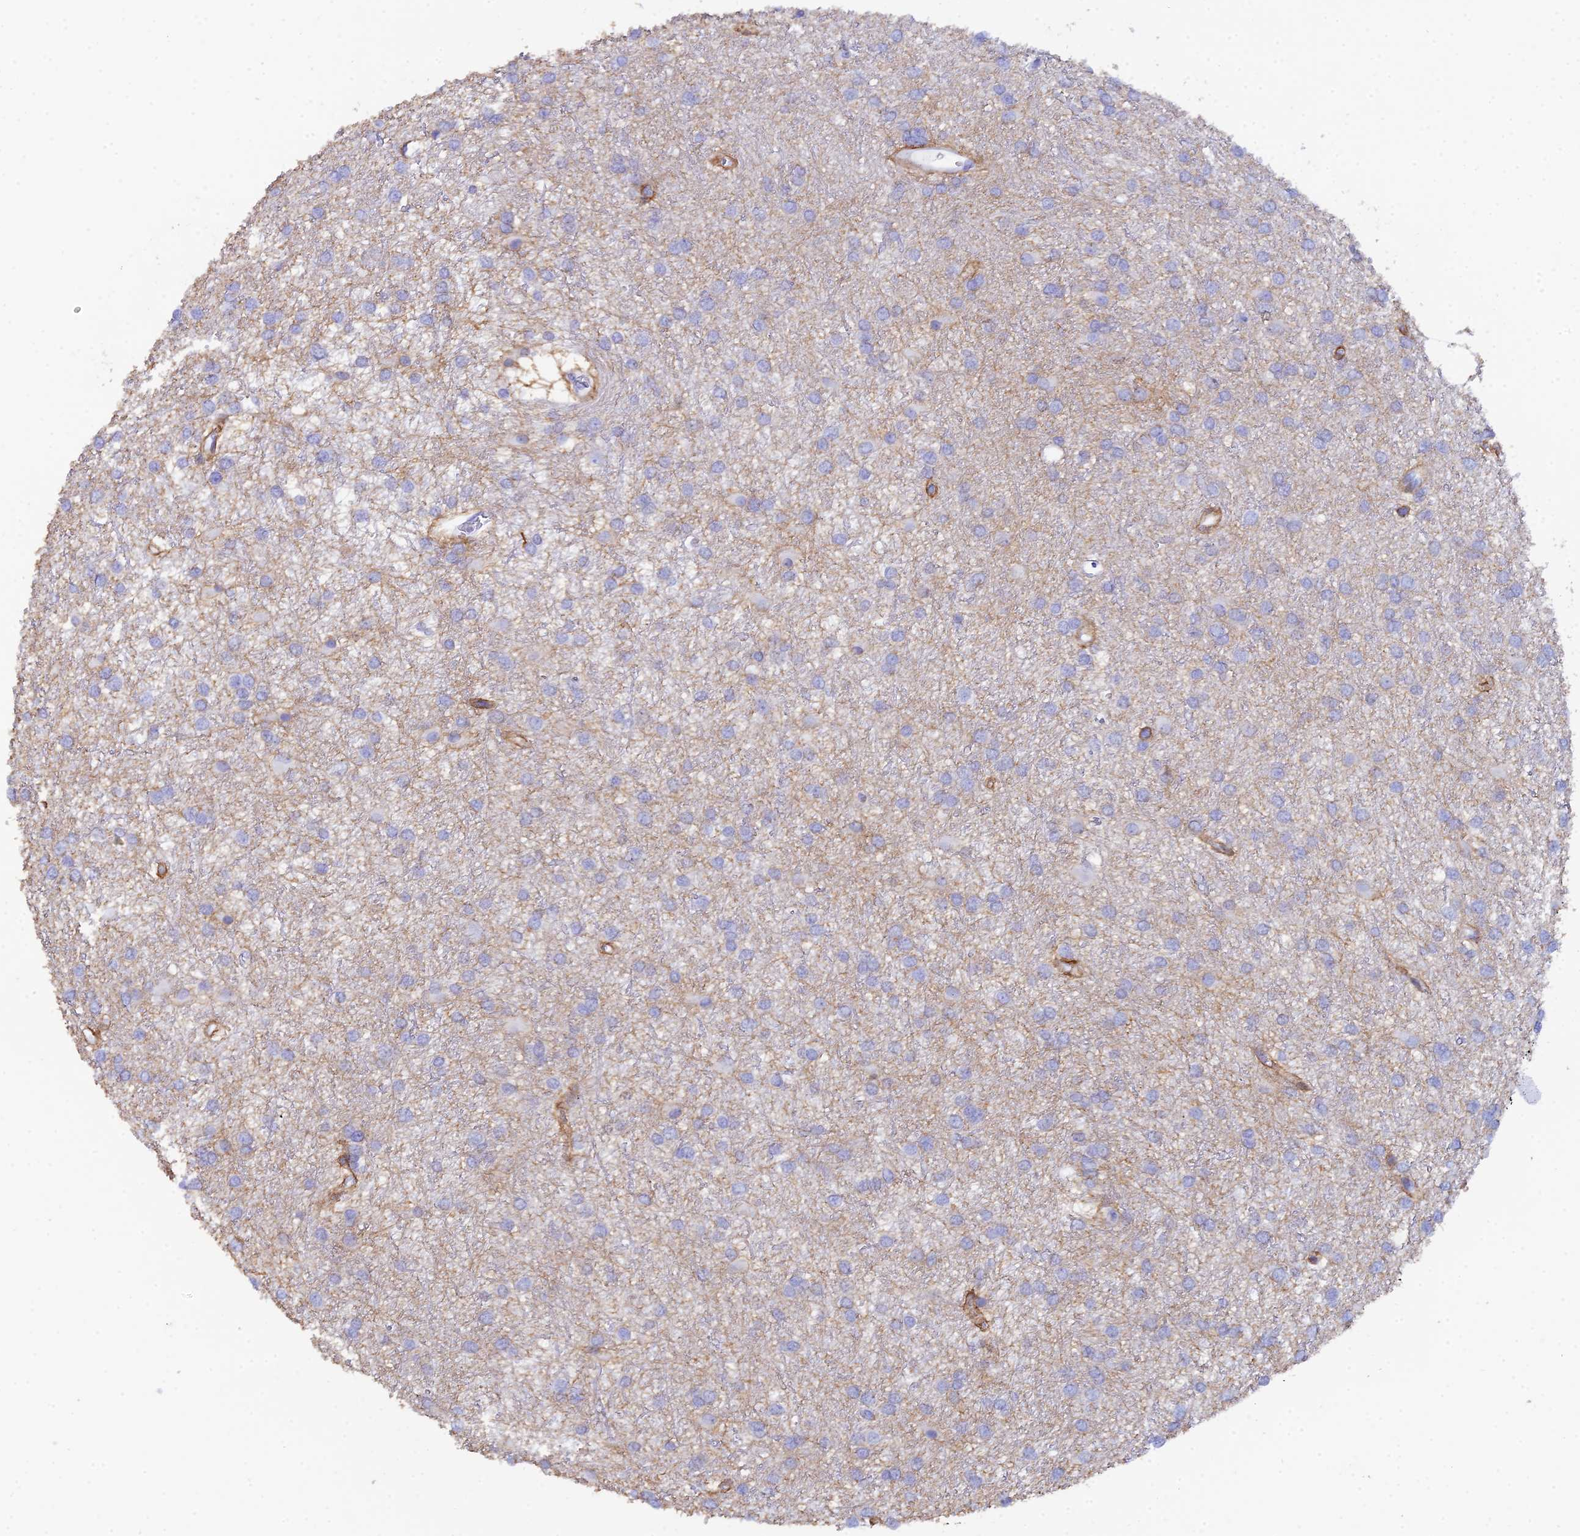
{"staining": {"intensity": "negative", "quantity": "none", "location": "none"}, "tissue": "glioma", "cell_type": "Tumor cells", "image_type": "cancer", "snomed": [{"axis": "morphology", "description": "Glioma, malignant, High grade"}, {"axis": "topography", "description": "Brain"}], "caption": "DAB (3,3'-diaminobenzidine) immunohistochemical staining of glioma reveals no significant expression in tumor cells.", "gene": "REG1A", "patient": {"sex": "female", "age": 50}}